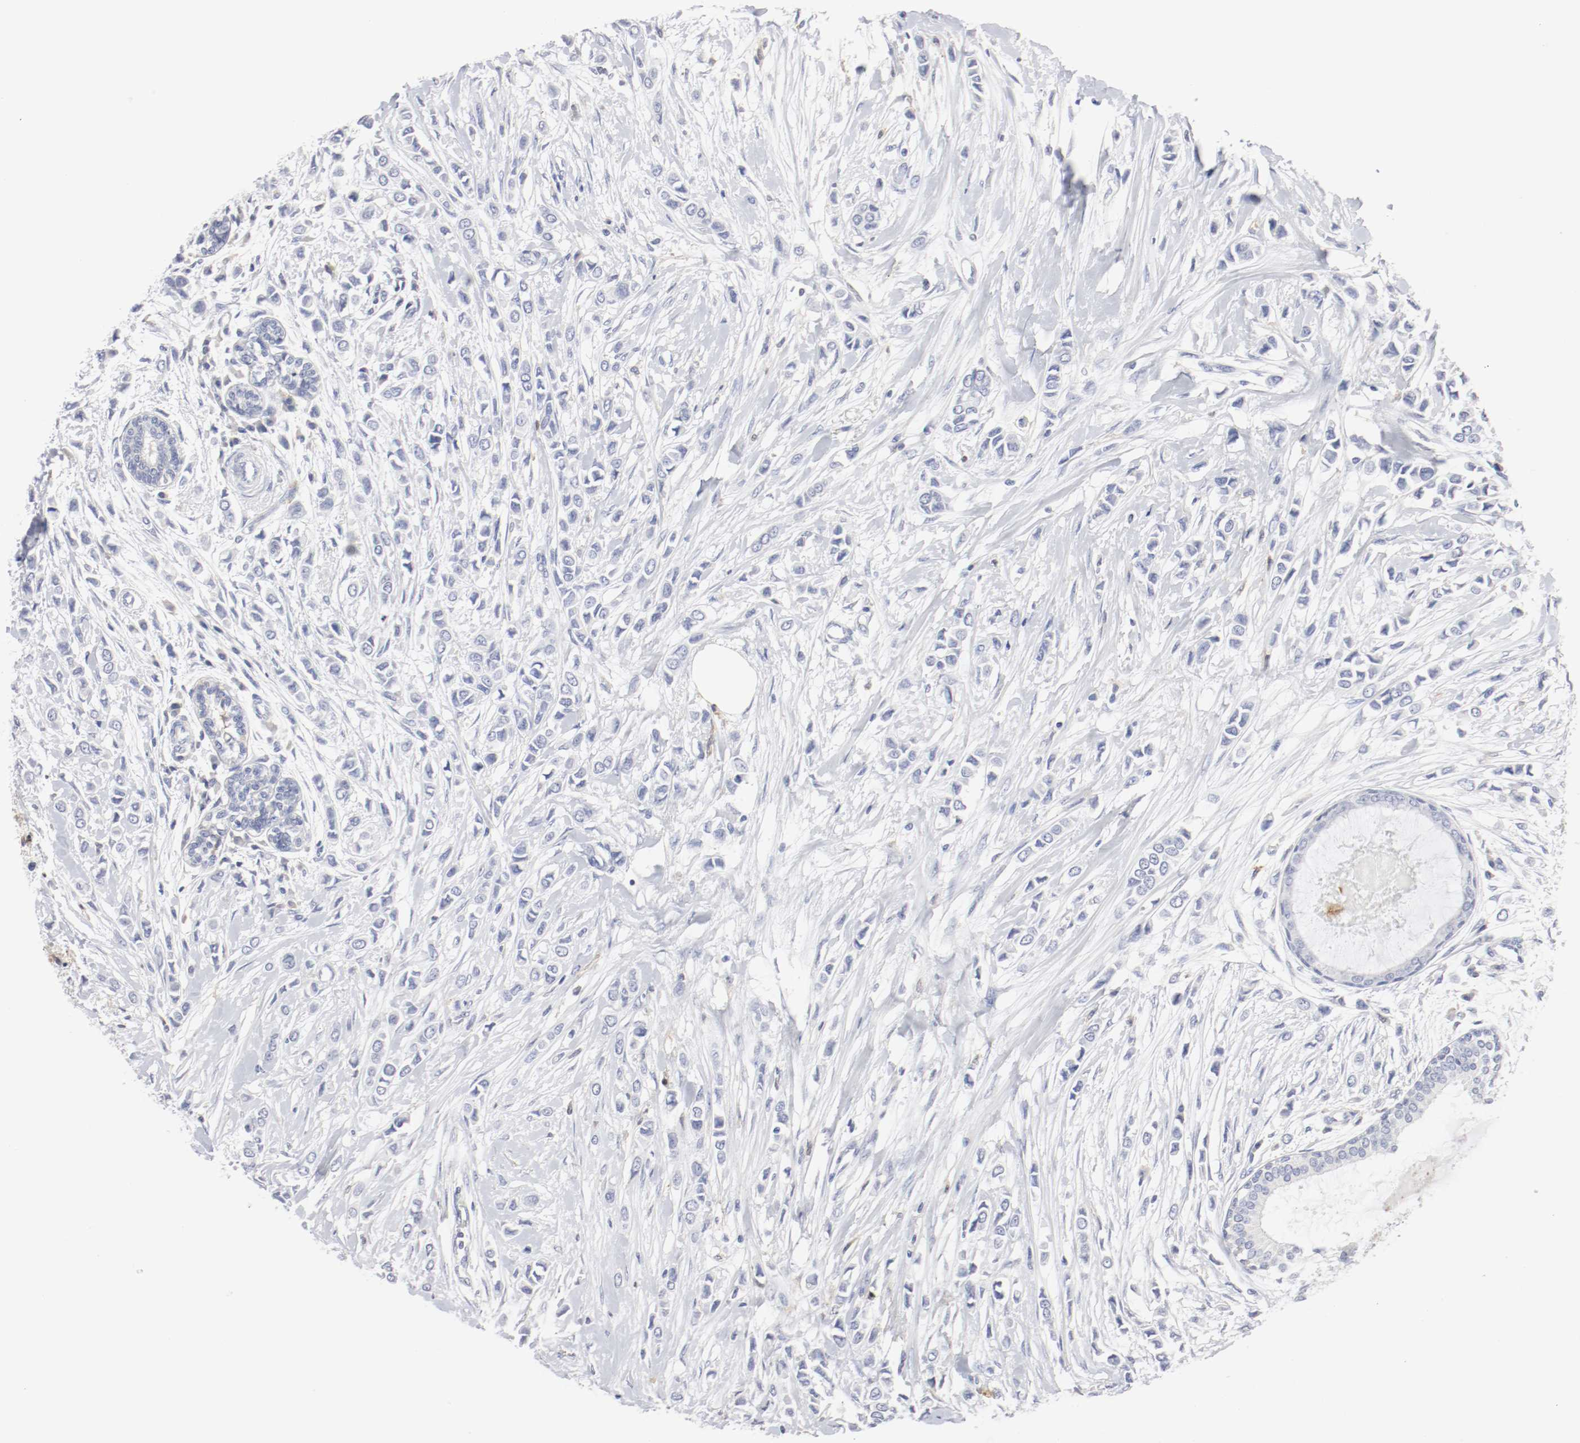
{"staining": {"intensity": "negative", "quantity": "none", "location": "none"}, "tissue": "breast cancer", "cell_type": "Tumor cells", "image_type": "cancer", "snomed": [{"axis": "morphology", "description": "Lobular carcinoma"}, {"axis": "topography", "description": "Breast"}], "caption": "Photomicrograph shows no significant protein expression in tumor cells of breast cancer. The staining is performed using DAB brown chromogen with nuclei counter-stained in using hematoxylin.", "gene": "ITGAX", "patient": {"sex": "female", "age": 51}}